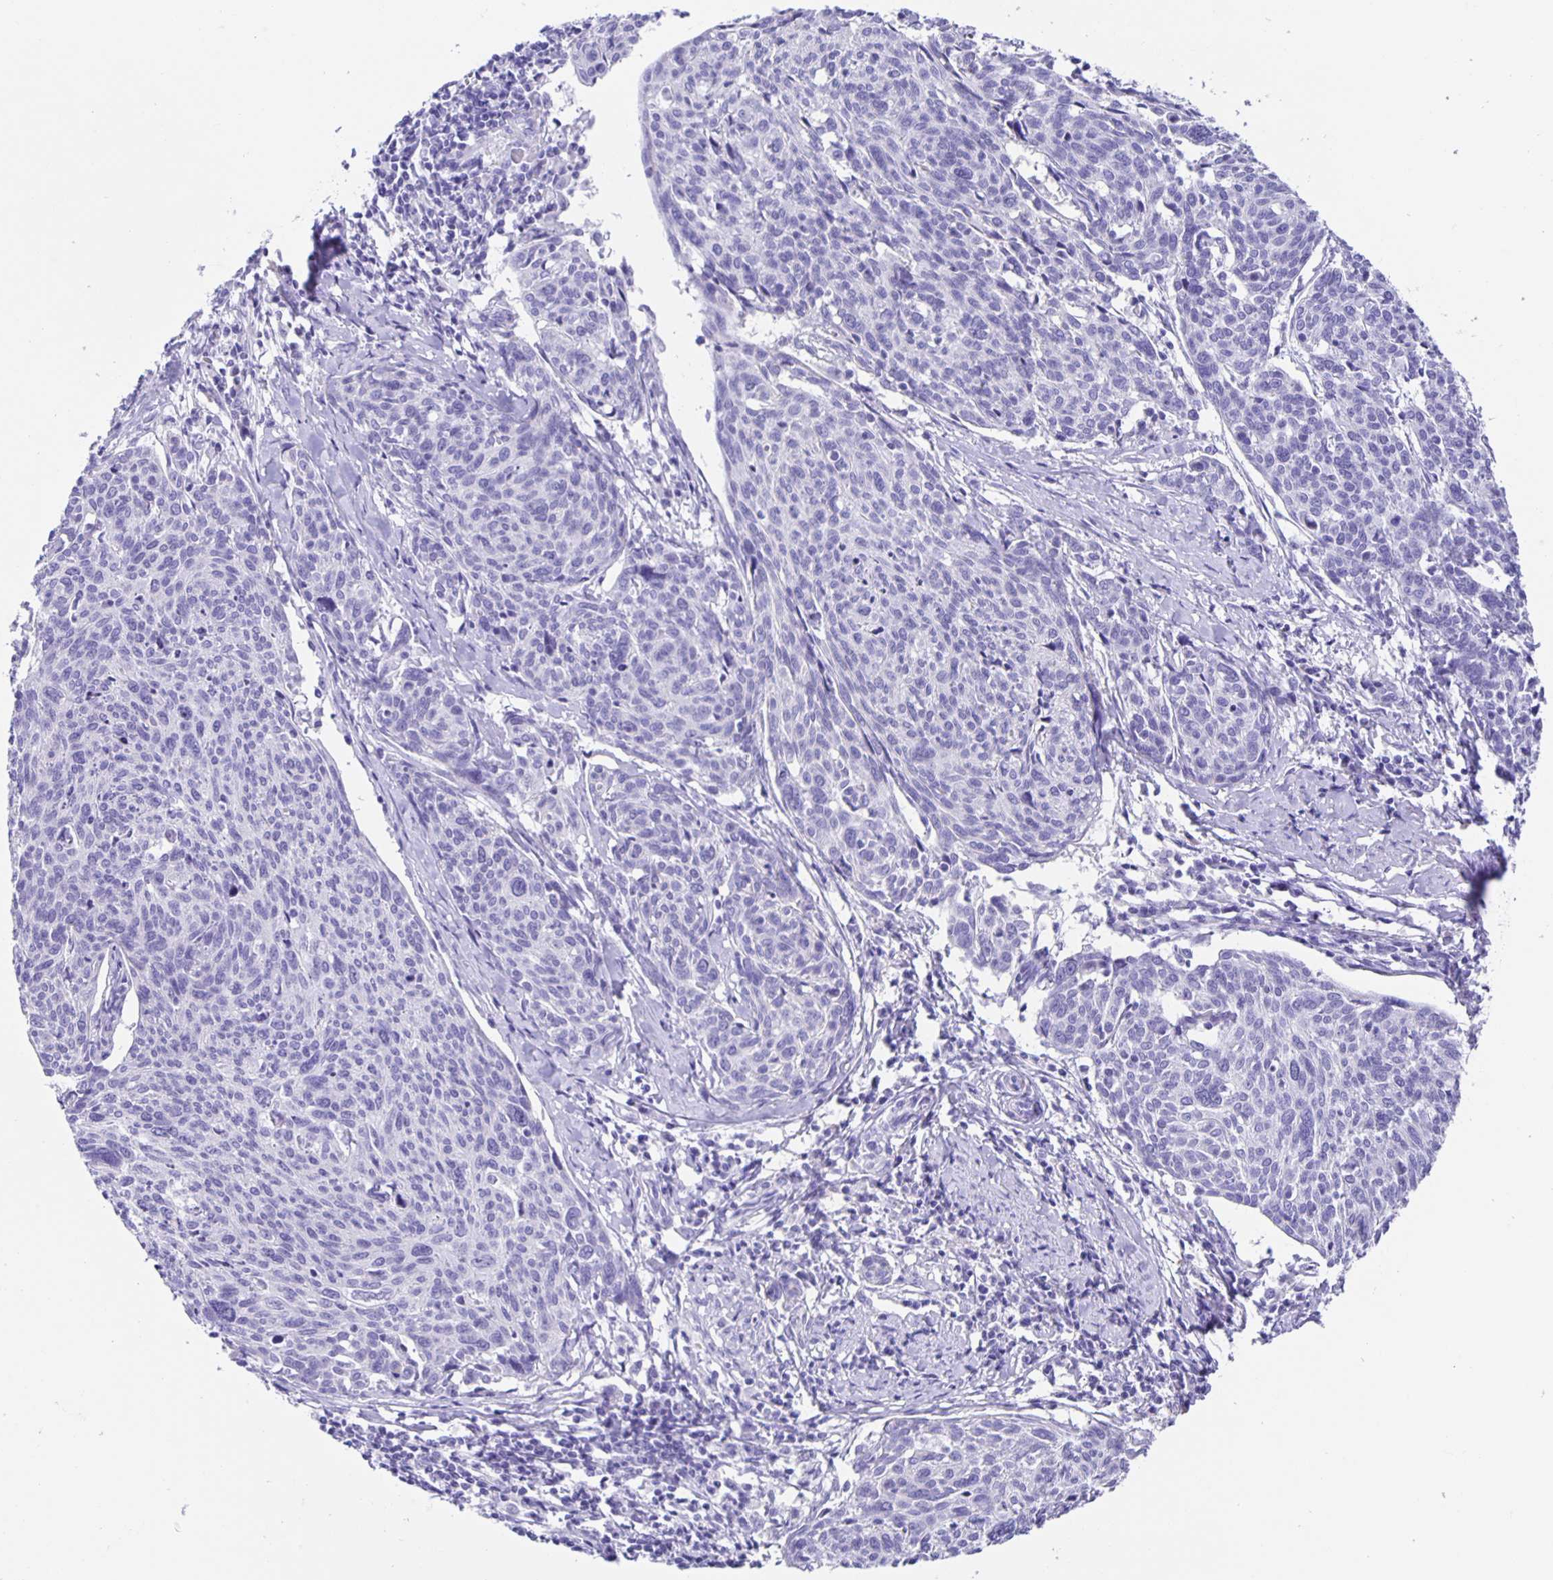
{"staining": {"intensity": "negative", "quantity": "none", "location": "none"}, "tissue": "cervical cancer", "cell_type": "Tumor cells", "image_type": "cancer", "snomed": [{"axis": "morphology", "description": "Squamous cell carcinoma, NOS"}, {"axis": "topography", "description": "Cervix"}], "caption": "The image displays no significant positivity in tumor cells of squamous cell carcinoma (cervical).", "gene": "GUCA2A", "patient": {"sex": "female", "age": 49}}